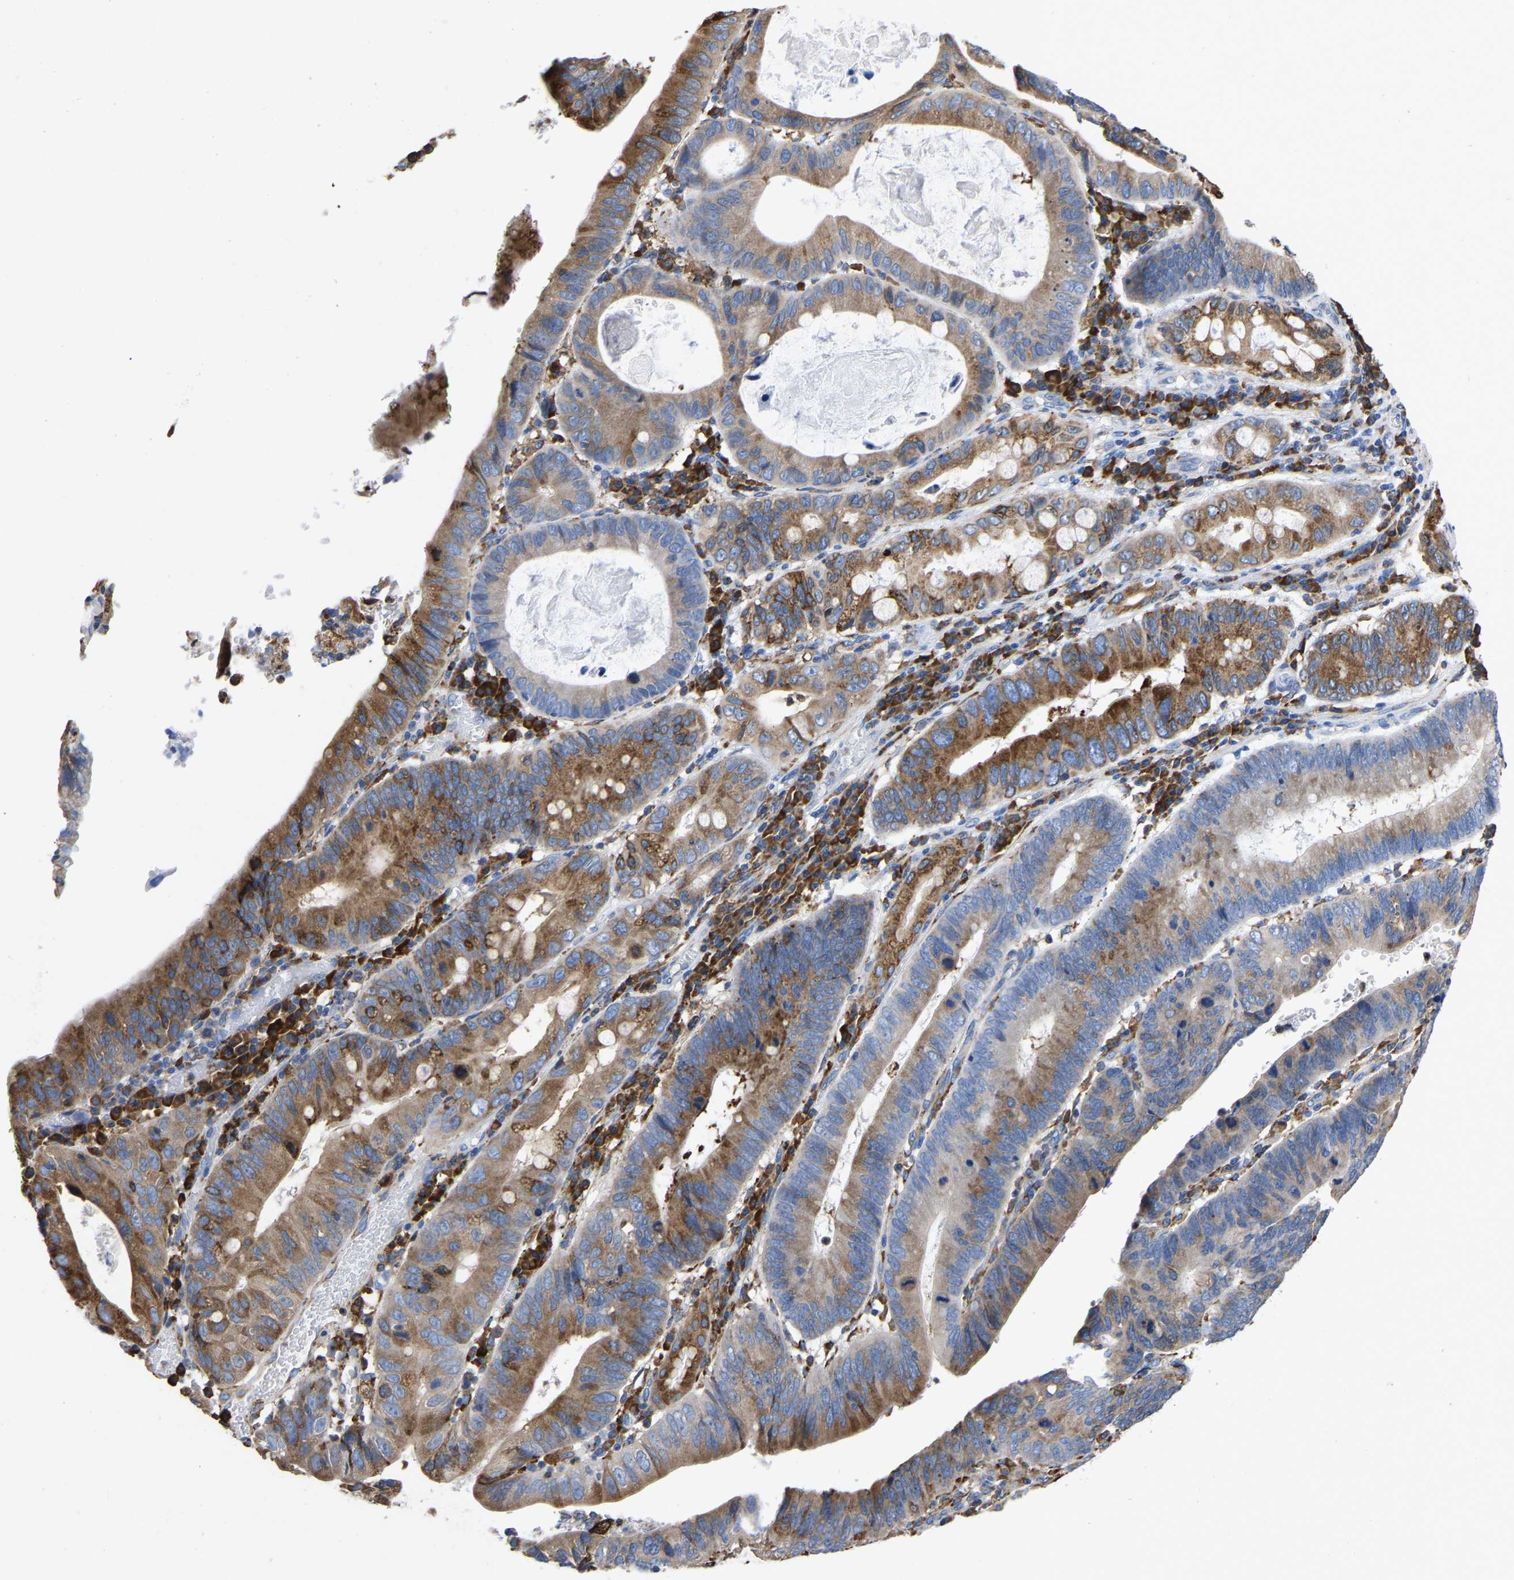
{"staining": {"intensity": "strong", "quantity": ">75%", "location": "cytoplasmic/membranous"}, "tissue": "stomach cancer", "cell_type": "Tumor cells", "image_type": "cancer", "snomed": [{"axis": "morphology", "description": "Adenocarcinoma, NOS"}, {"axis": "topography", "description": "Stomach"}], "caption": "Brown immunohistochemical staining in stomach adenocarcinoma reveals strong cytoplasmic/membranous expression in approximately >75% of tumor cells.", "gene": "P4HB", "patient": {"sex": "male", "age": 59}}